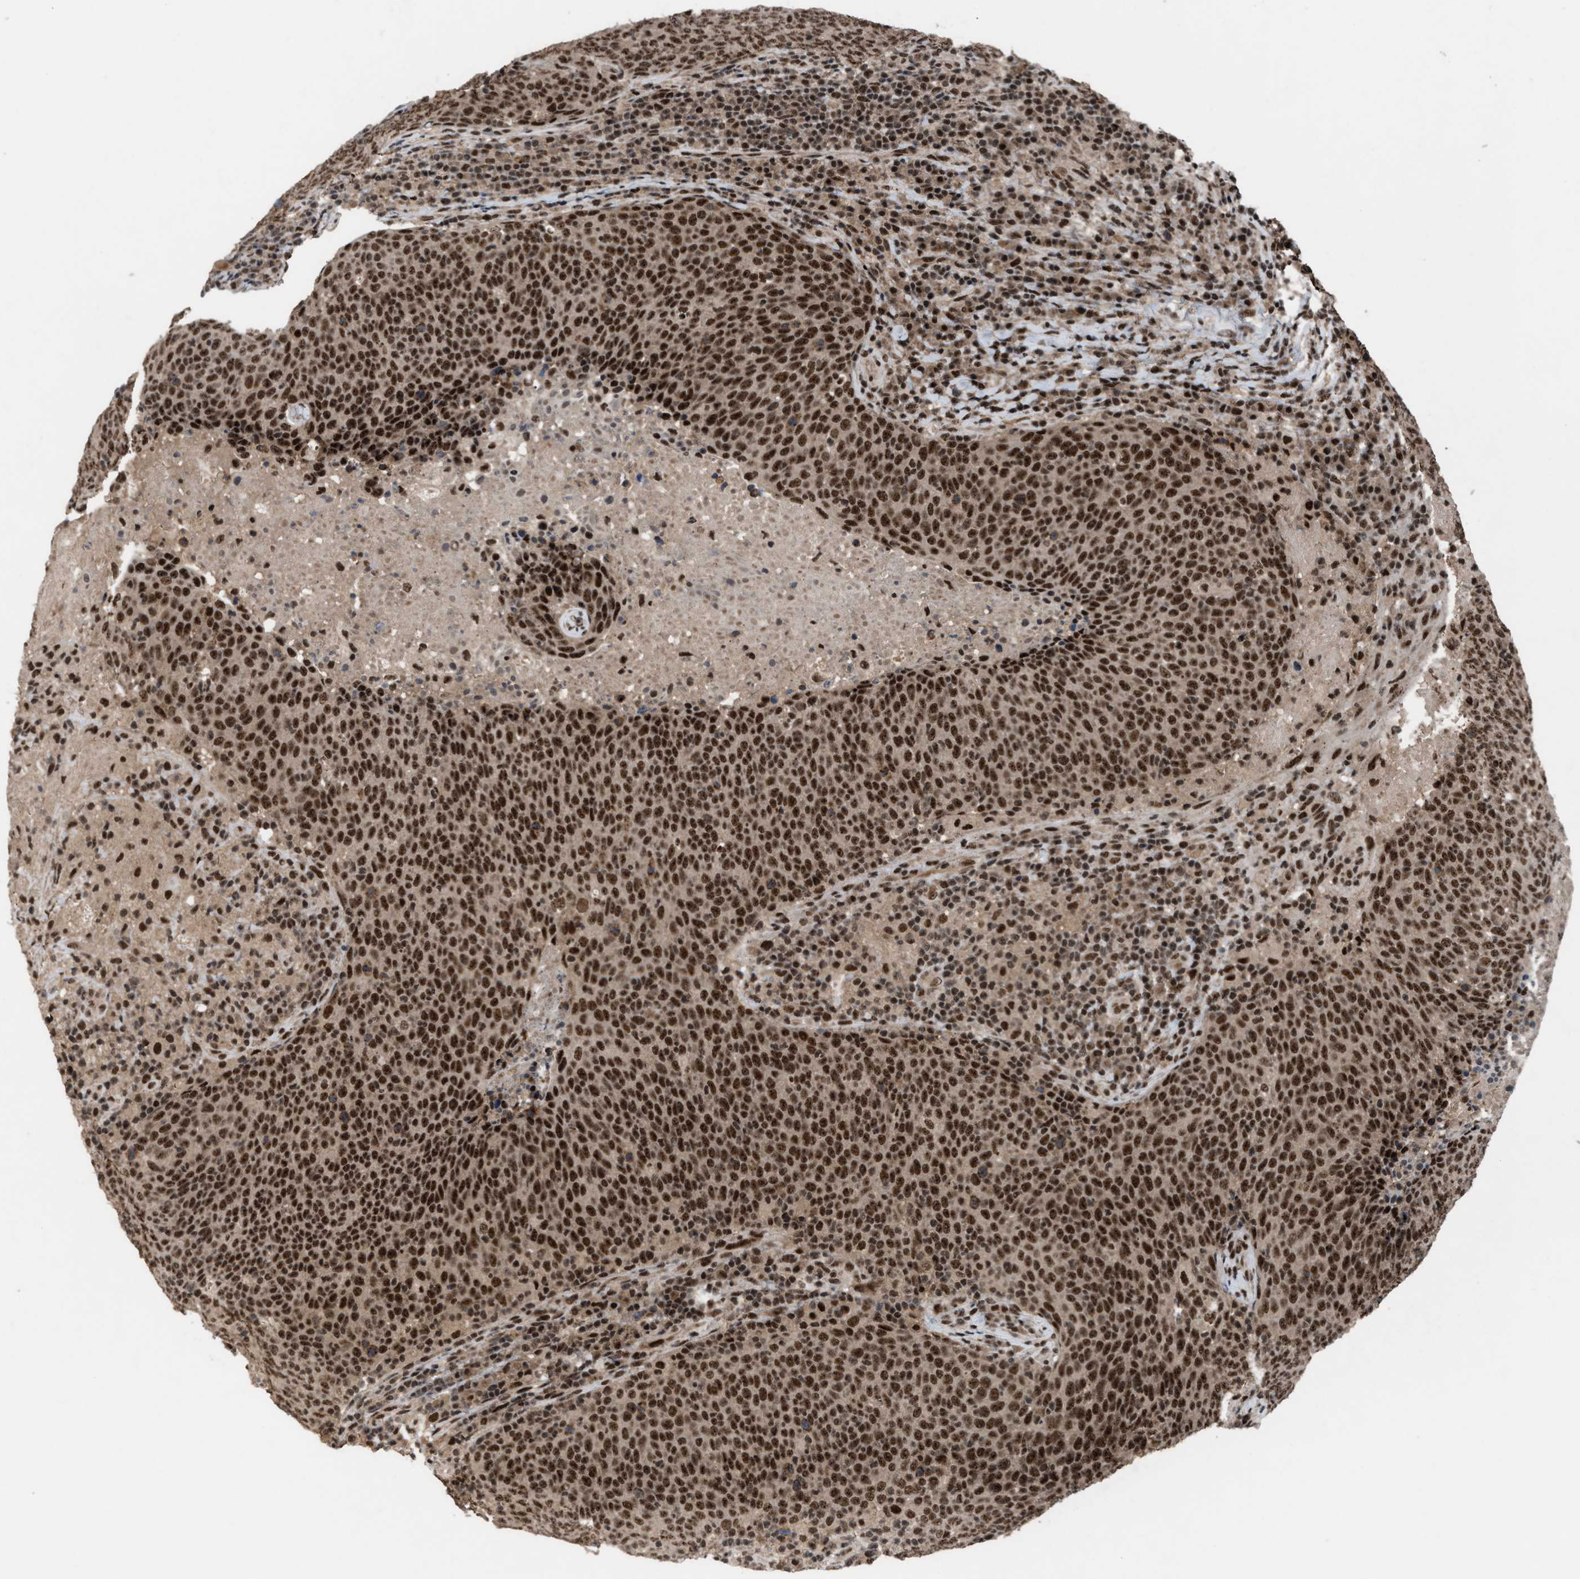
{"staining": {"intensity": "strong", "quantity": ">75%", "location": "cytoplasmic/membranous,nuclear"}, "tissue": "head and neck cancer", "cell_type": "Tumor cells", "image_type": "cancer", "snomed": [{"axis": "morphology", "description": "Squamous cell carcinoma, NOS"}, {"axis": "morphology", "description": "Squamous cell carcinoma, metastatic, NOS"}, {"axis": "topography", "description": "Lymph node"}, {"axis": "topography", "description": "Head-Neck"}], "caption": "Head and neck cancer (metastatic squamous cell carcinoma) stained for a protein (brown) shows strong cytoplasmic/membranous and nuclear positive positivity in approximately >75% of tumor cells.", "gene": "PRPF4", "patient": {"sex": "male", "age": 62}}